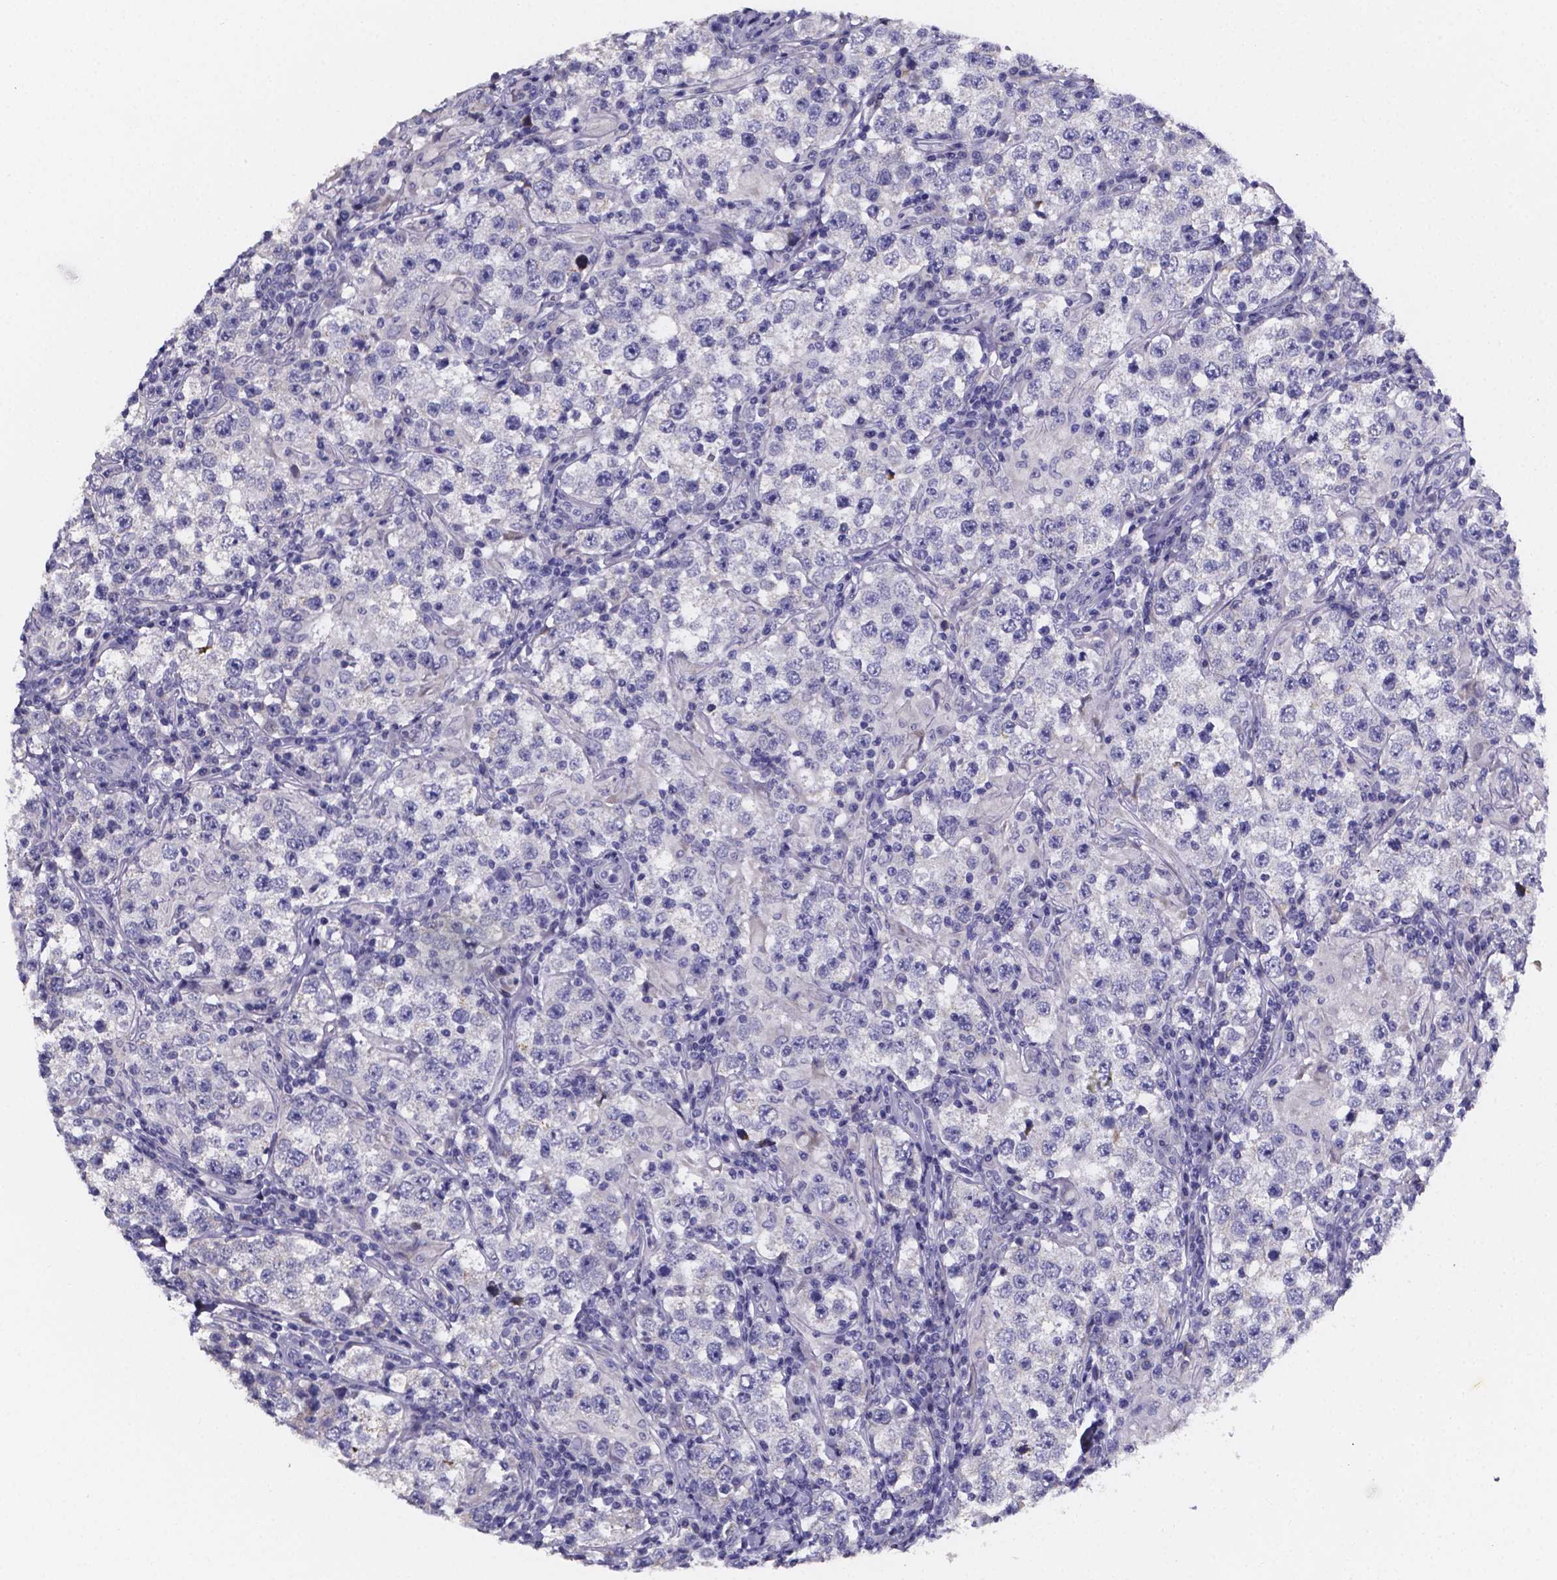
{"staining": {"intensity": "negative", "quantity": "none", "location": "none"}, "tissue": "testis cancer", "cell_type": "Tumor cells", "image_type": "cancer", "snomed": [{"axis": "morphology", "description": "Seminoma, NOS"}, {"axis": "morphology", "description": "Carcinoma, Embryonal, NOS"}, {"axis": "topography", "description": "Testis"}], "caption": "Tumor cells are negative for protein expression in human testis cancer. (DAB (3,3'-diaminobenzidine) immunohistochemistry, high magnification).", "gene": "PAH", "patient": {"sex": "male", "age": 41}}